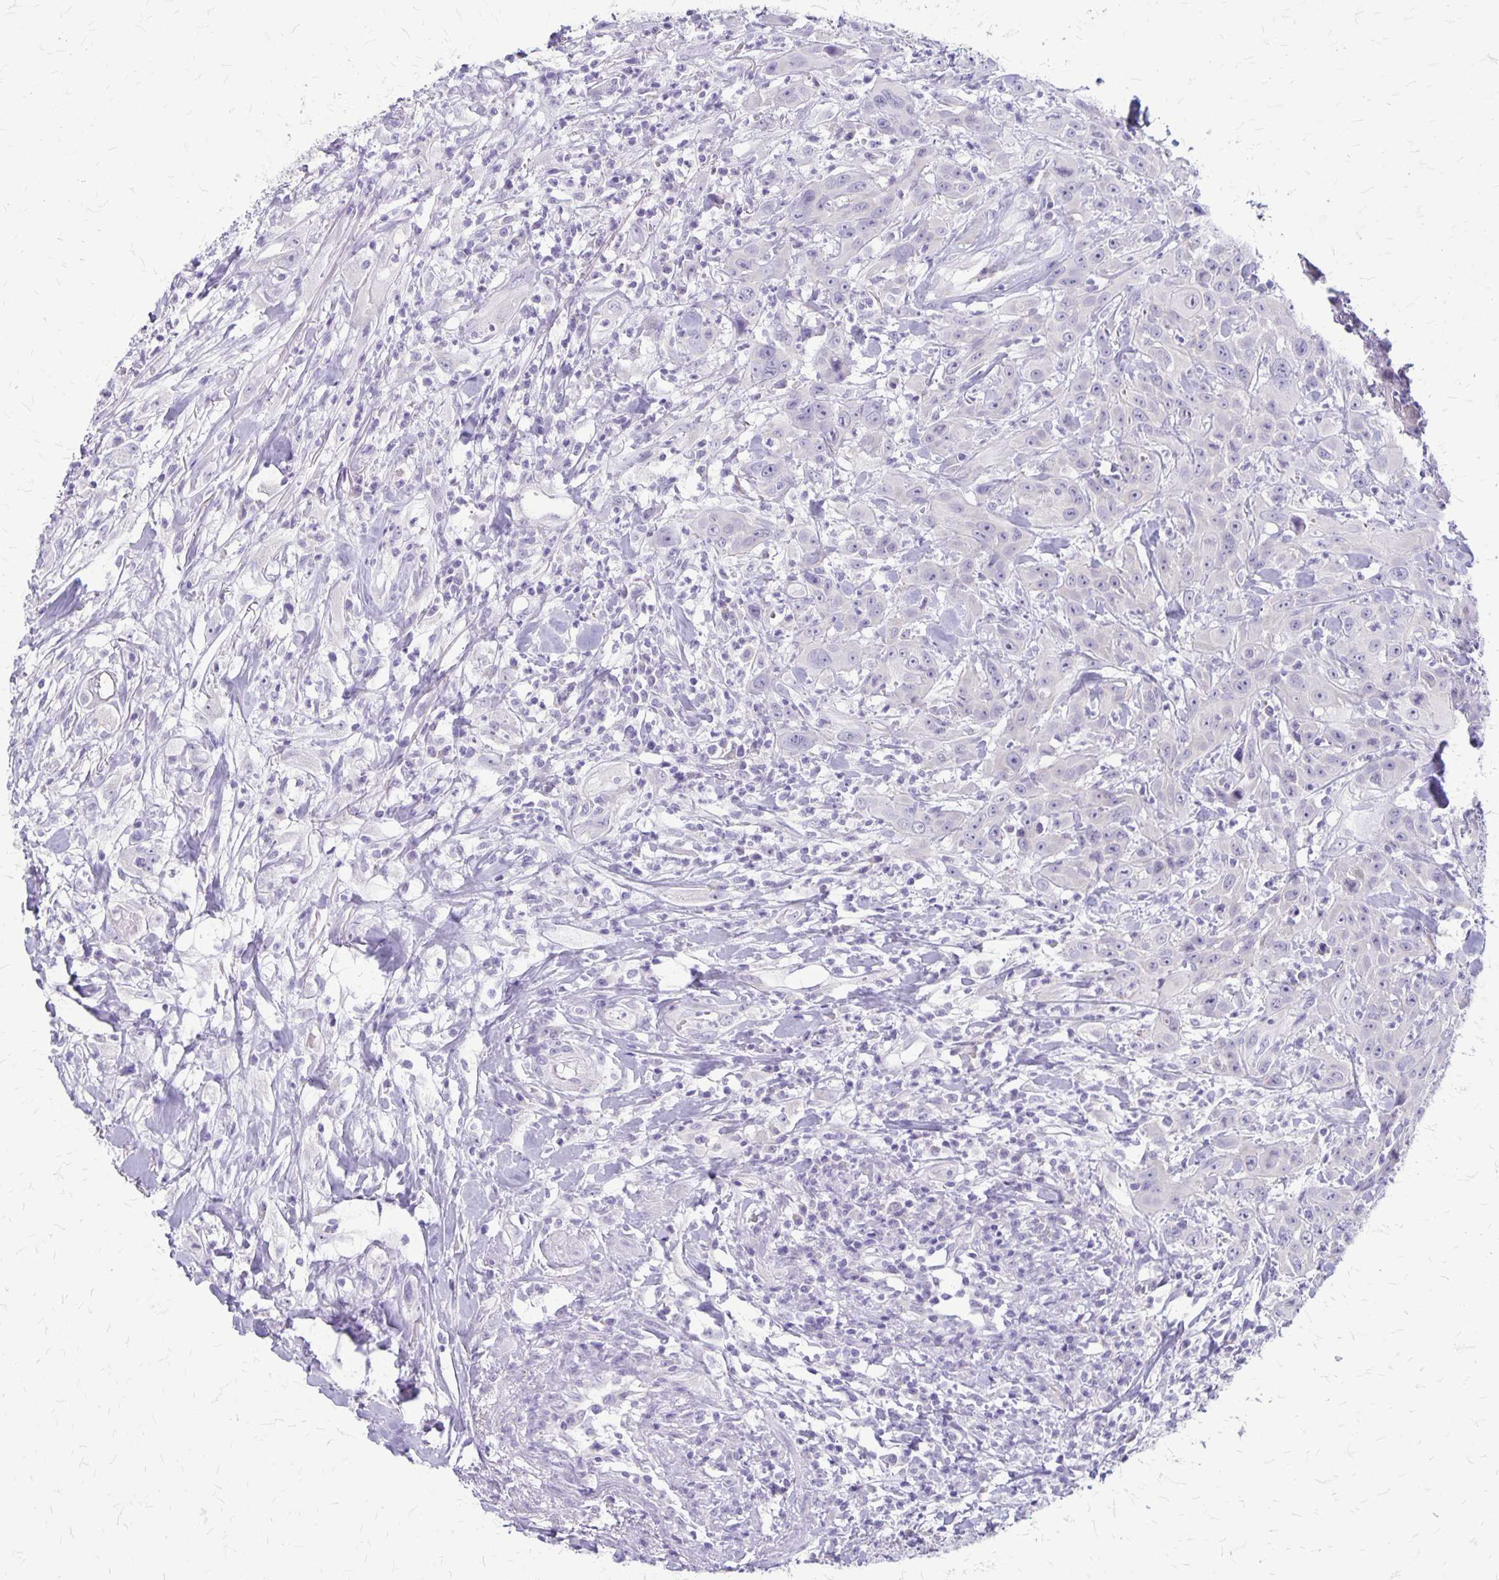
{"staining": {"intensity": "negative", "quantity": "none", "location": "none"}, "tissue": "head and neck cancer", "cell_type": "Tumor cells", "image_type": "cancer", "snomed": [{"axis": "morphology", "description": "Squamous cell carcinoma, NOS"}, {"axis": "topography", "description": "Skin"}, {"axis": "topography", "description": "Head-Neck"}], "caption": "Immunohistochemical staining of human head and neck squamous cell carcinoma exhibits no significant staining in tumor cells.", "gene": "PLXNB3", "patient": {"sex": "male", "age": 80}}